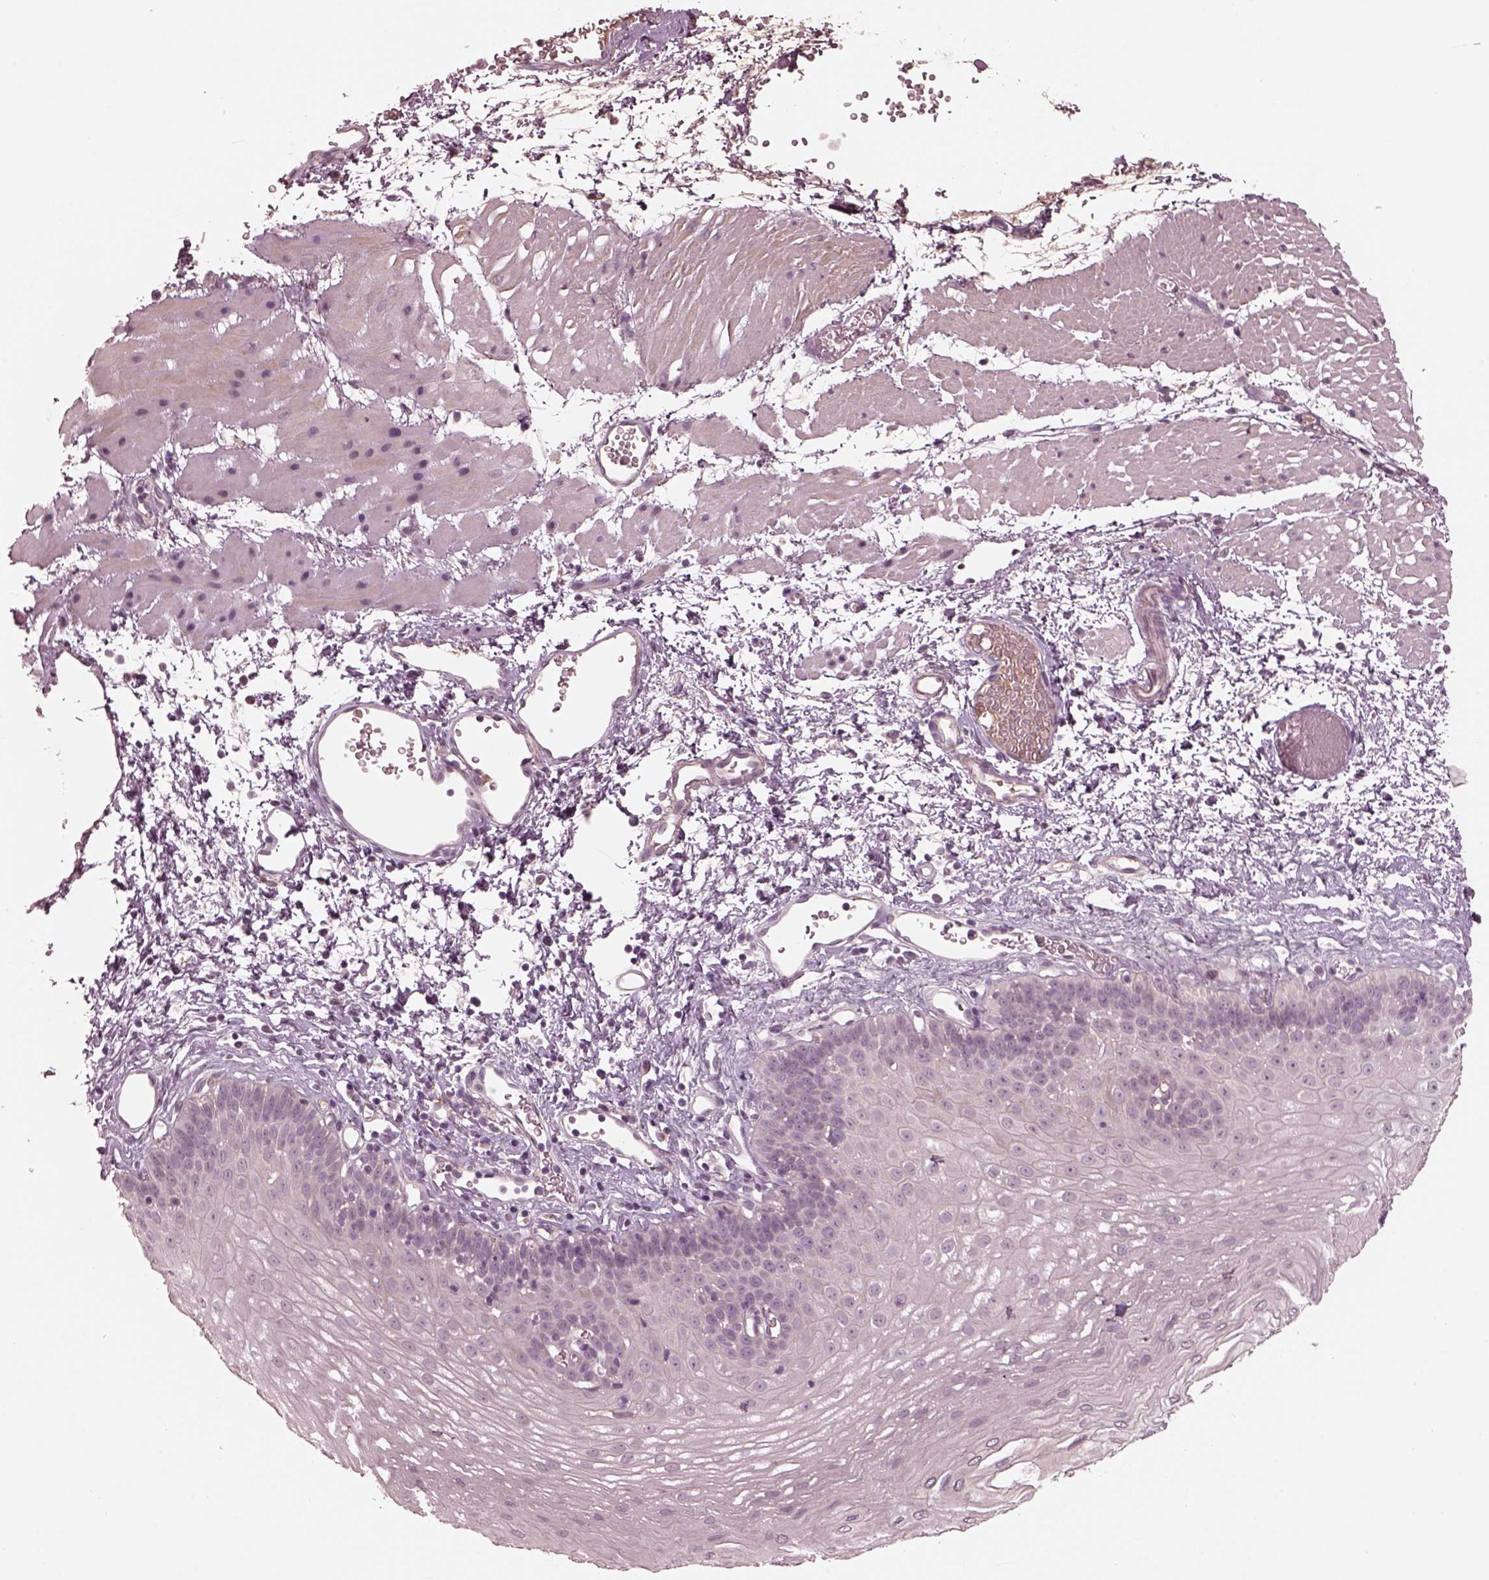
{"staining": {"intensity": "negative", "quantity": "none", "location": "none"}, "tissue": "esophagus", "cell_type": "Squamous epithelial cells", "image_type": "normal", "snomed": [{"axis": "morphology", "description": "Normal tissue, NOS"}, {"axis": "topography", "description": "Esophagus"}], "caption": "Normal esophagus was stained to show a protein in brown. There is no significant positivity in squamous epithelial cells. (IHC, brightfield microscopy, high magnification).", "gene": "VWA5B1", "patient": {"sex": "female", "age": 62}}